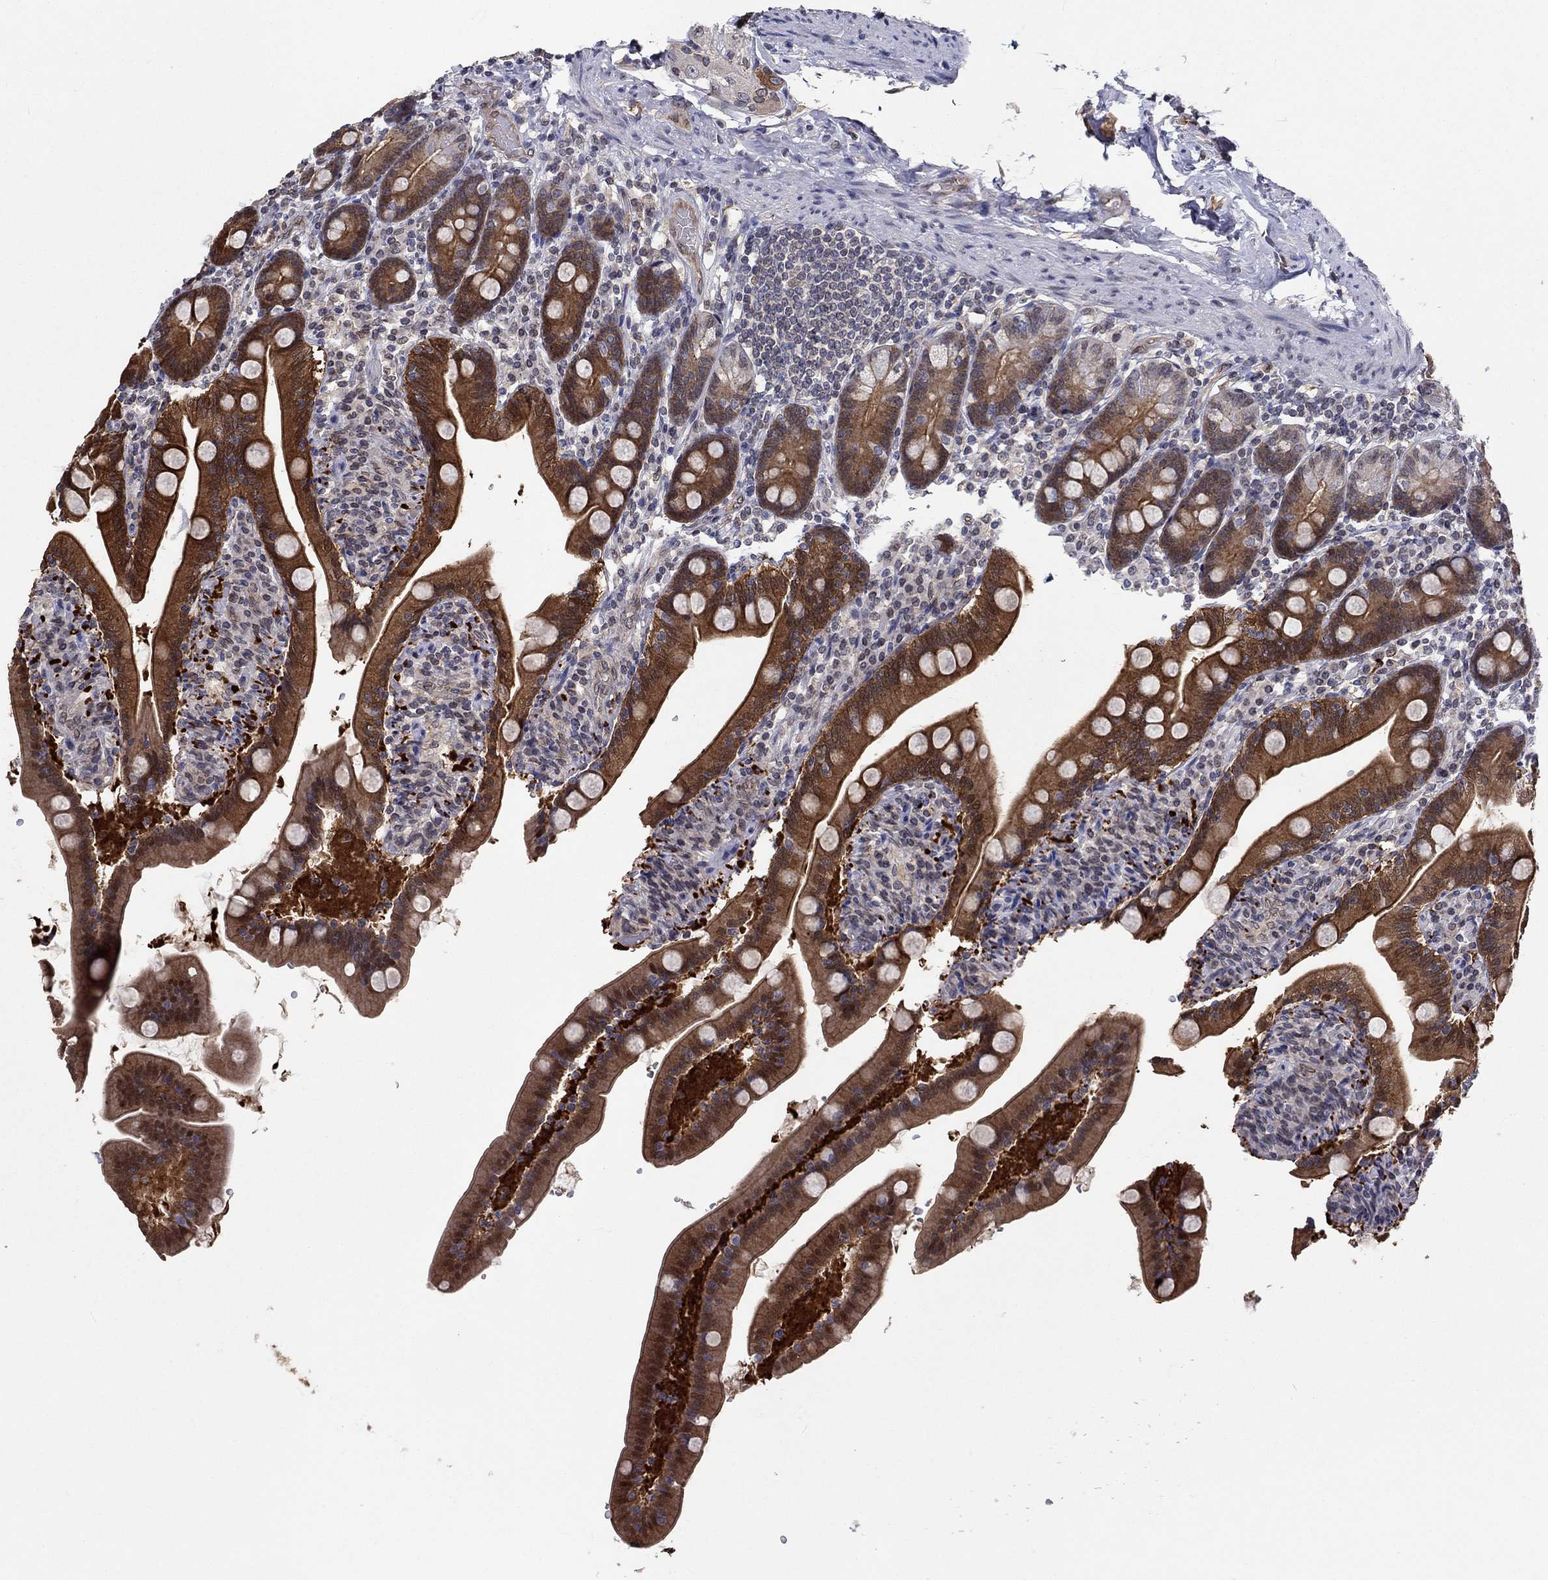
{"staining": {"intensity": "strong", "quantity": ">75%", "location": "cytoplasmic/membranous"}, "tissue": "duodenum", "cell_type": "Glandular cells", "image_type": "normal", "snomed": [{"axis": "morphology", "description": "Normal tissue, NOS"}, {"axis": "topography", "description": "Duodenum"}], "caption": "Immunohistochemistry (IHC) of benign human duodenum displays high levels of strong cytoplasmic/membranous expression in about >75% of glandular cells. Using DAB (3,3'-diaminobenzidine) (brown) and hematoxylin (blue) stains, captured at high magnification using brightfield microscopy.", "gene": "CETN3", "patient": {"sex": "female", "age": 67}}